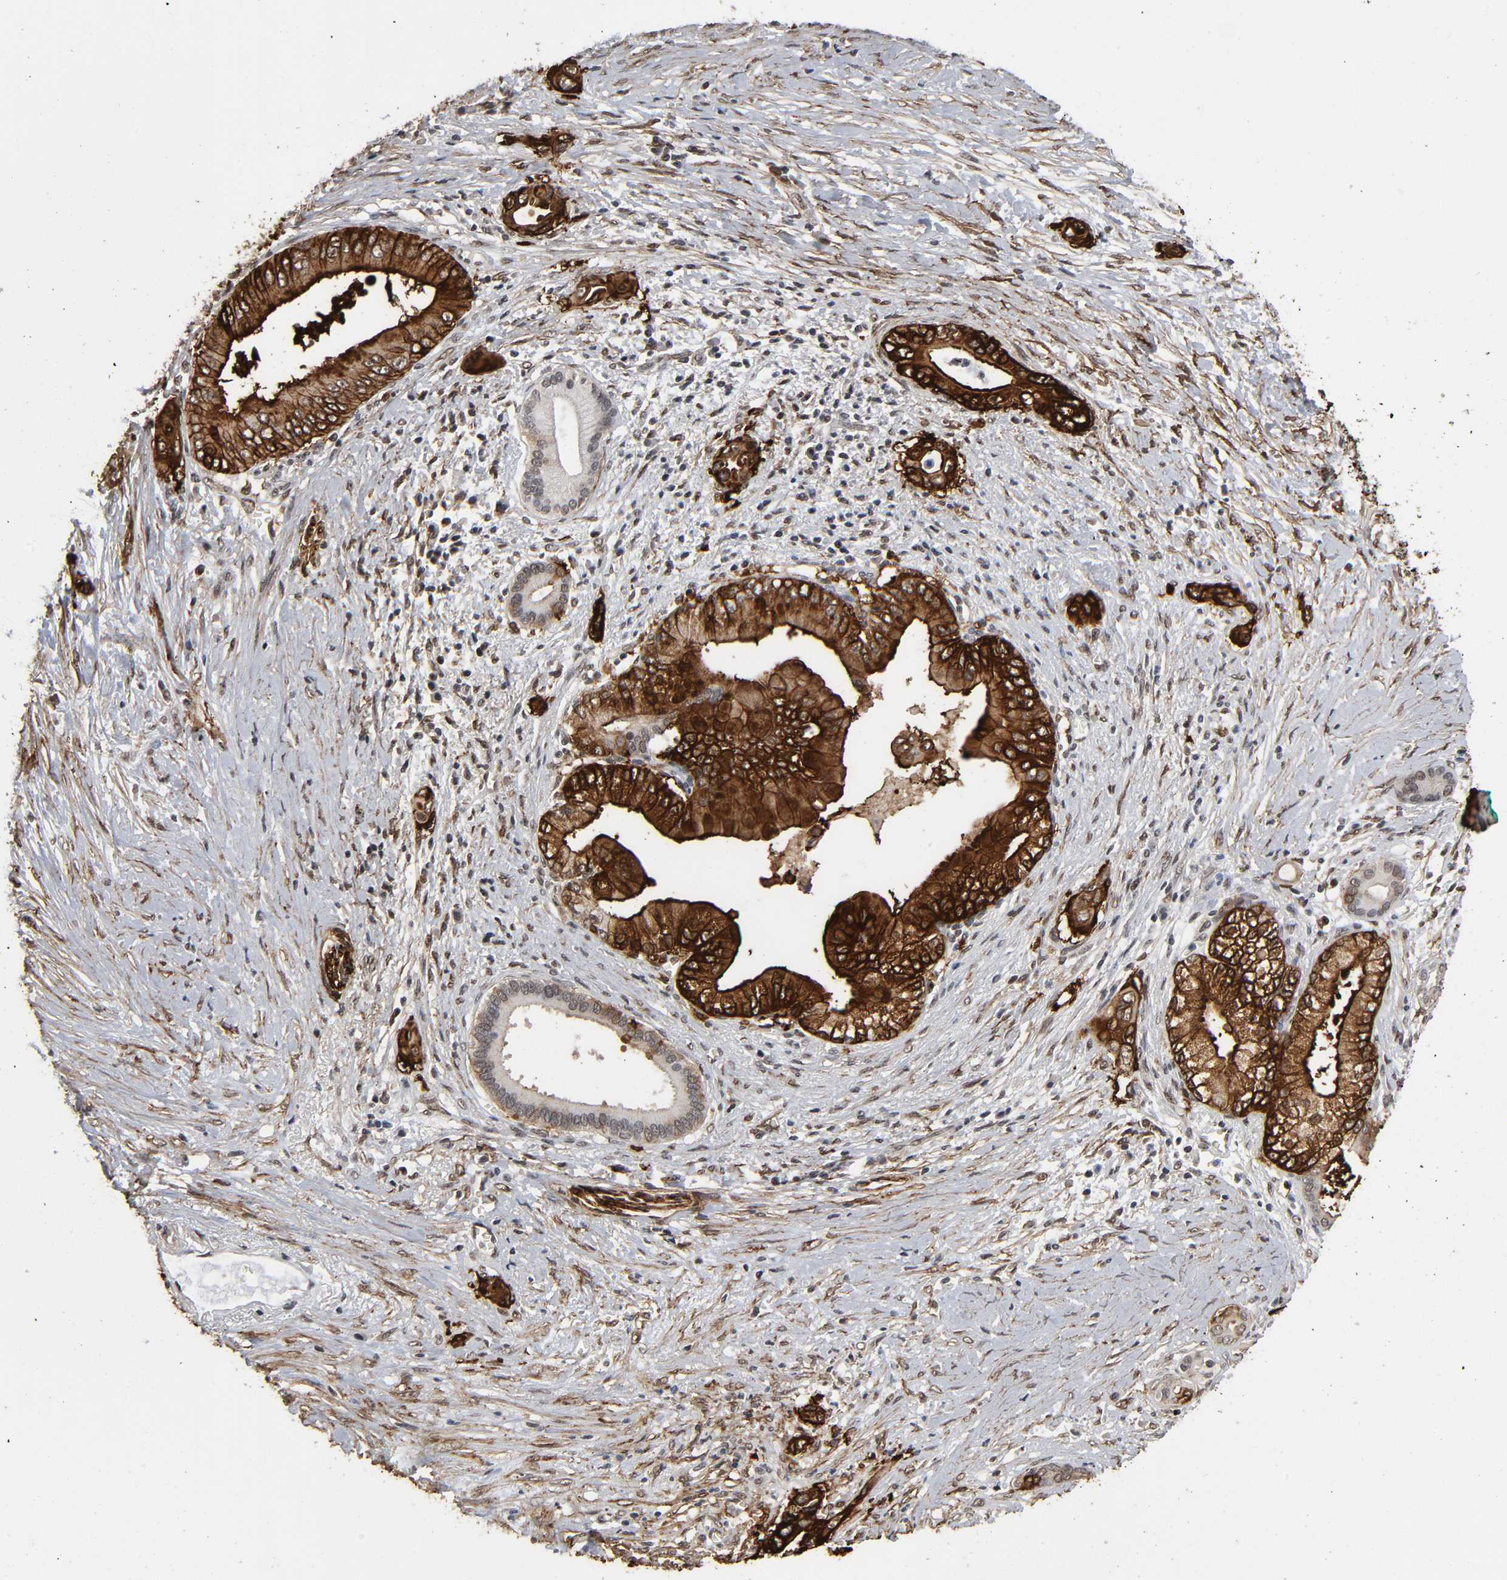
{"staining": {"intensity": "strong", "quantity": ">75%", "location": "cytoplasmic/membranous,nuclear"}, "tissue": "pancreatic cancer", "cell_type": "Tumor cells", "image_type": "cancer", "snomed": [{"axis": "morphology", "description": "Adenocarcinoma, NOS"}, {"axis": "topography", "description": "Pancreas"}], "caption": "This image demonstrates pancreatic adenocarcinoma stained with immunohistochemistry (IHC) to label a protein in brown. The cytoplasmic/membranous and nuclear of tumor cells show strong positivity for the protein. Nuclei are counter-stained blue.", "gene": "AHNAK2", "patient": {"sex": "male", "age": 59}}